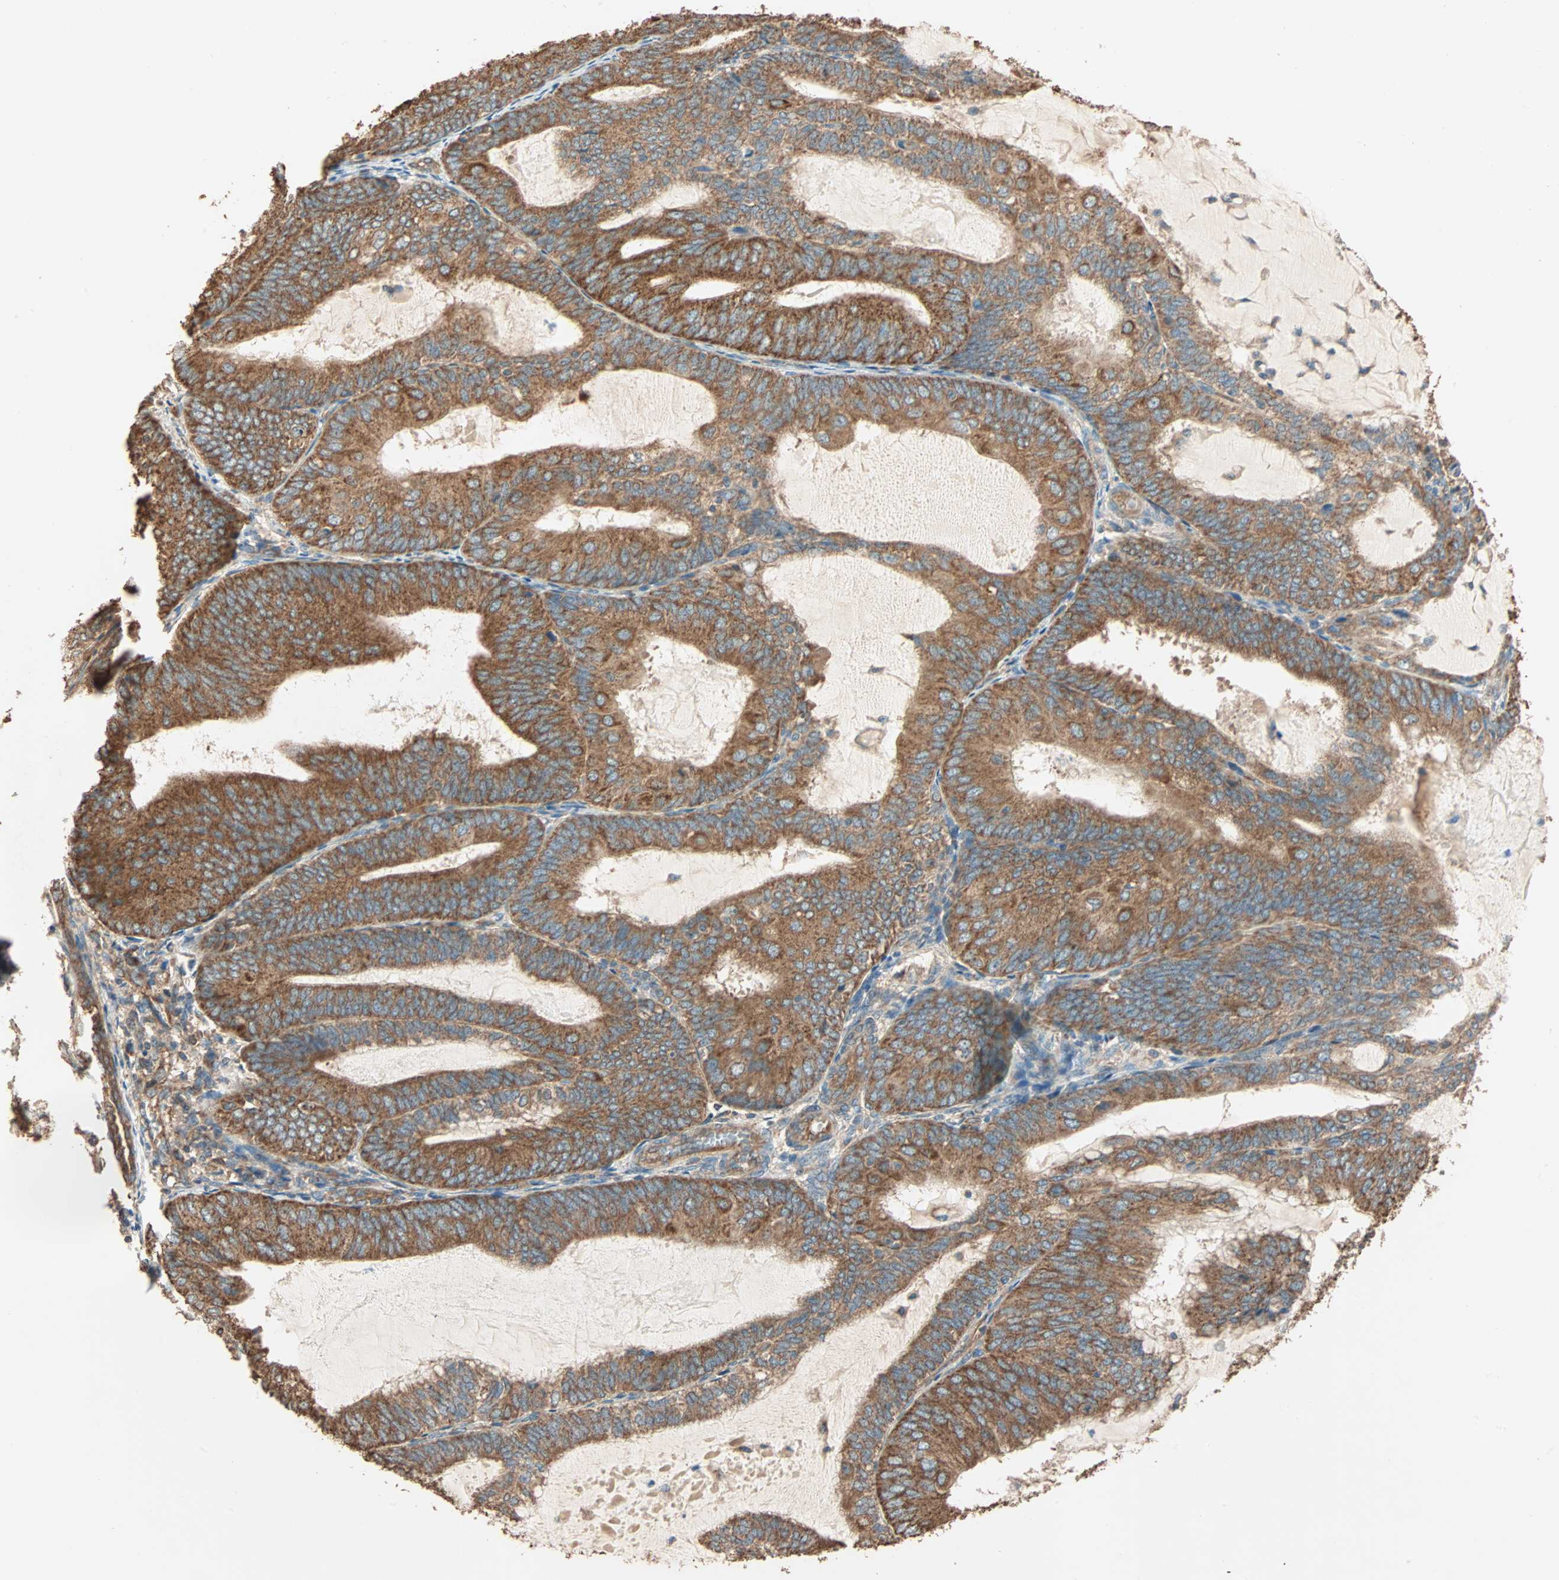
{"staining": {"intensity": "strong", "quantity": ">75%", "location": "cytoplasmic/membranous"}, "tissue": "endometrial cancer", "cell_type": "Tumor cells", "image_type": "cancer", "snomed": [{"axis": "morphology", "description": "Adenocarcinoma, NOS"}, {"axis": "topography", "description": "Endometrium"}], "caption": "Tumor cells show strong cytoplasmic/membranous positivity in approximately >75% of cells in endometrial cancer (adenocarcinoma).", "gene": "EIF4G2", "patient": {"sex": "female", "age": 81}}